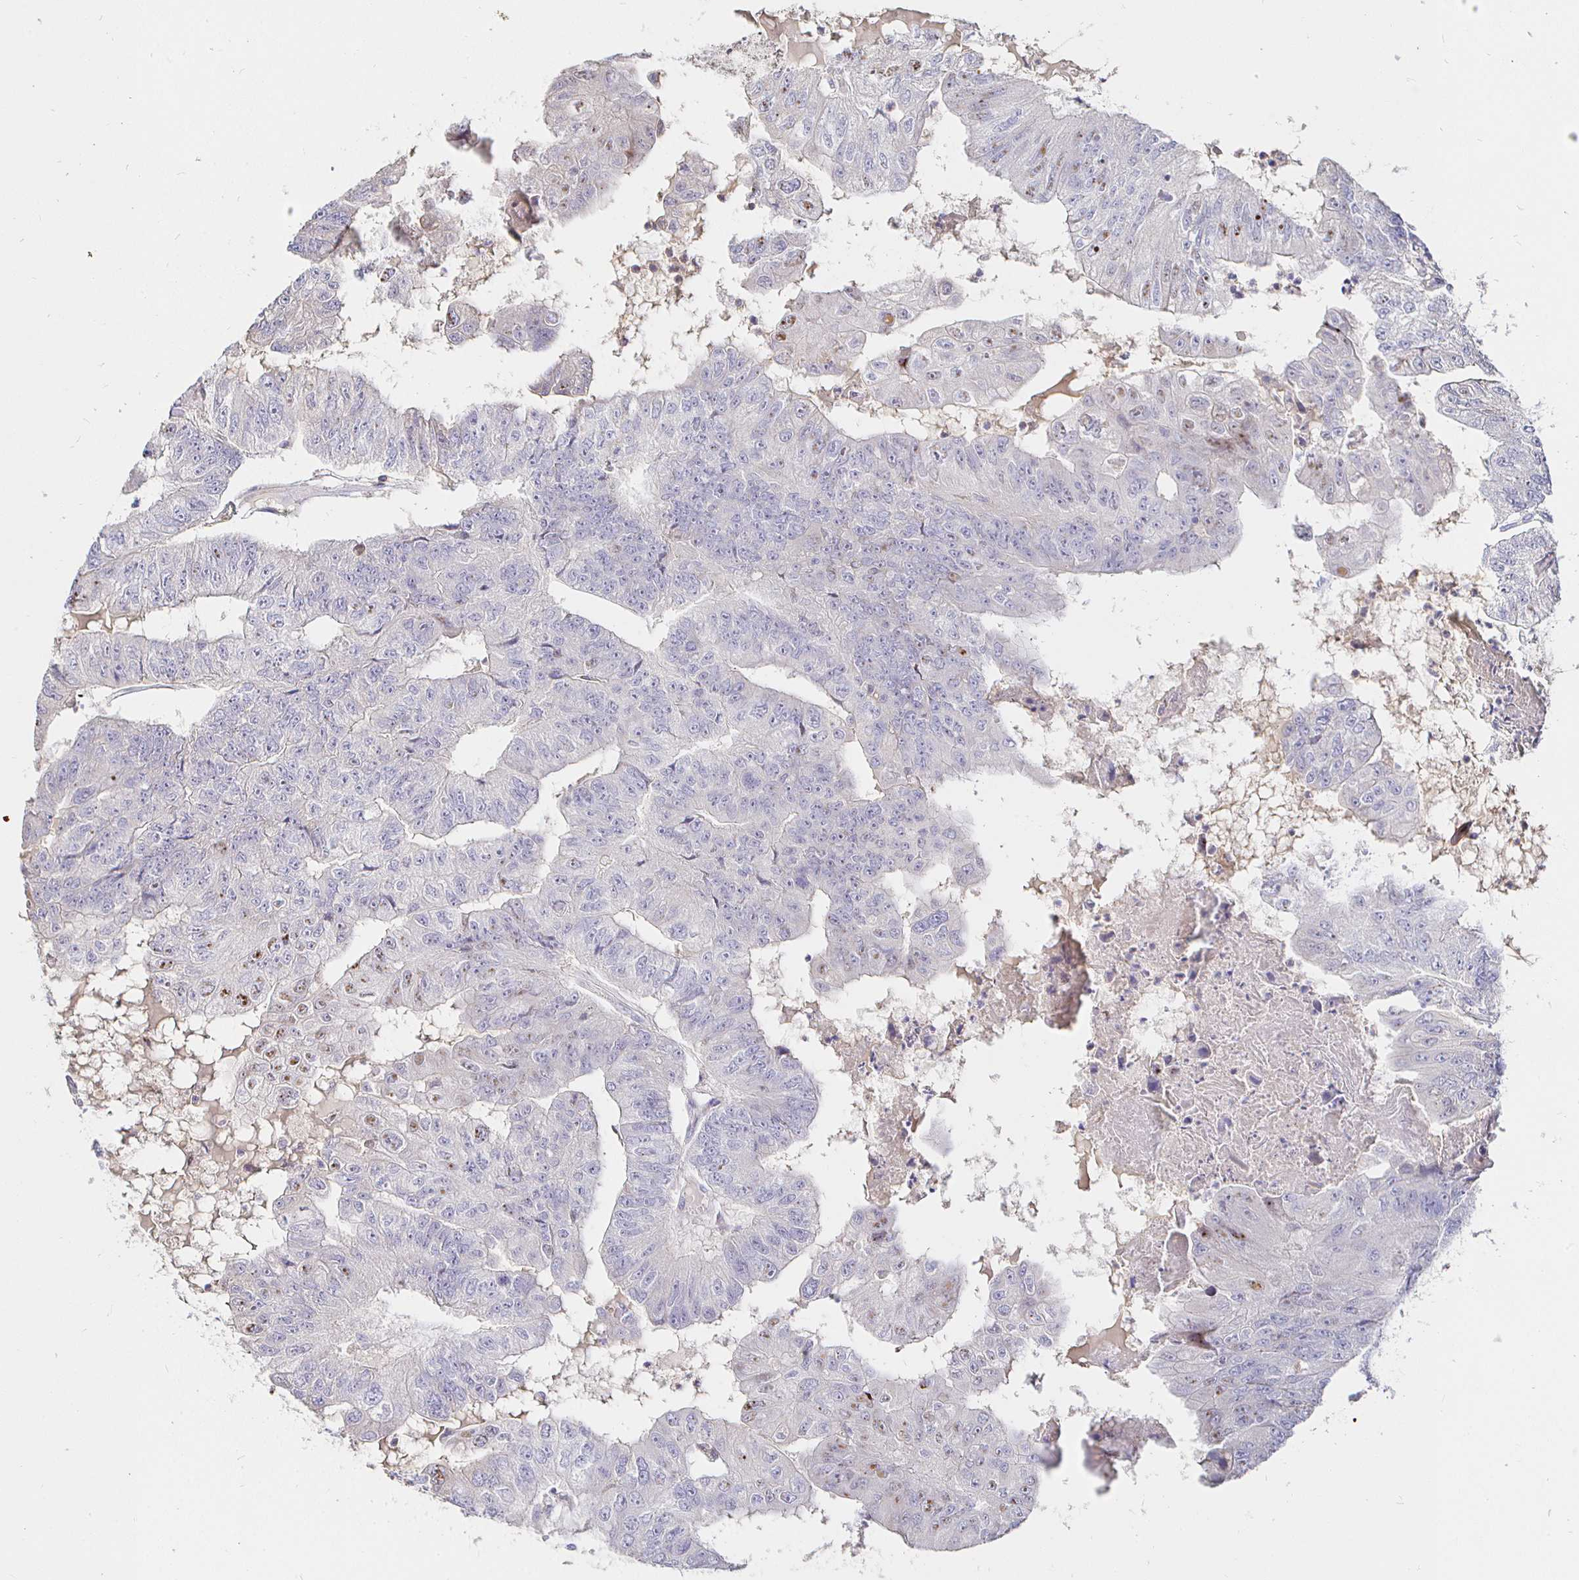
{"staining": {"intensity": "negative", "quantity": "none", "location": "none"}, "tissue": "colorectal cancer", "cell_type": "Tumor cells", "image_type": "cancer", "snomed": [{"axis": "morphology", "description": "Adenocarcinoma, NOS"}, {"axis": "topography", "description": "Colon"}], "caption": "Immunohistochemical staining of human colorectal cancer (adenocarcinoma) displays no significant expression in tumor cells.", "gene": "CXCR3", "patient": {"sex": "female", "age": 67}}